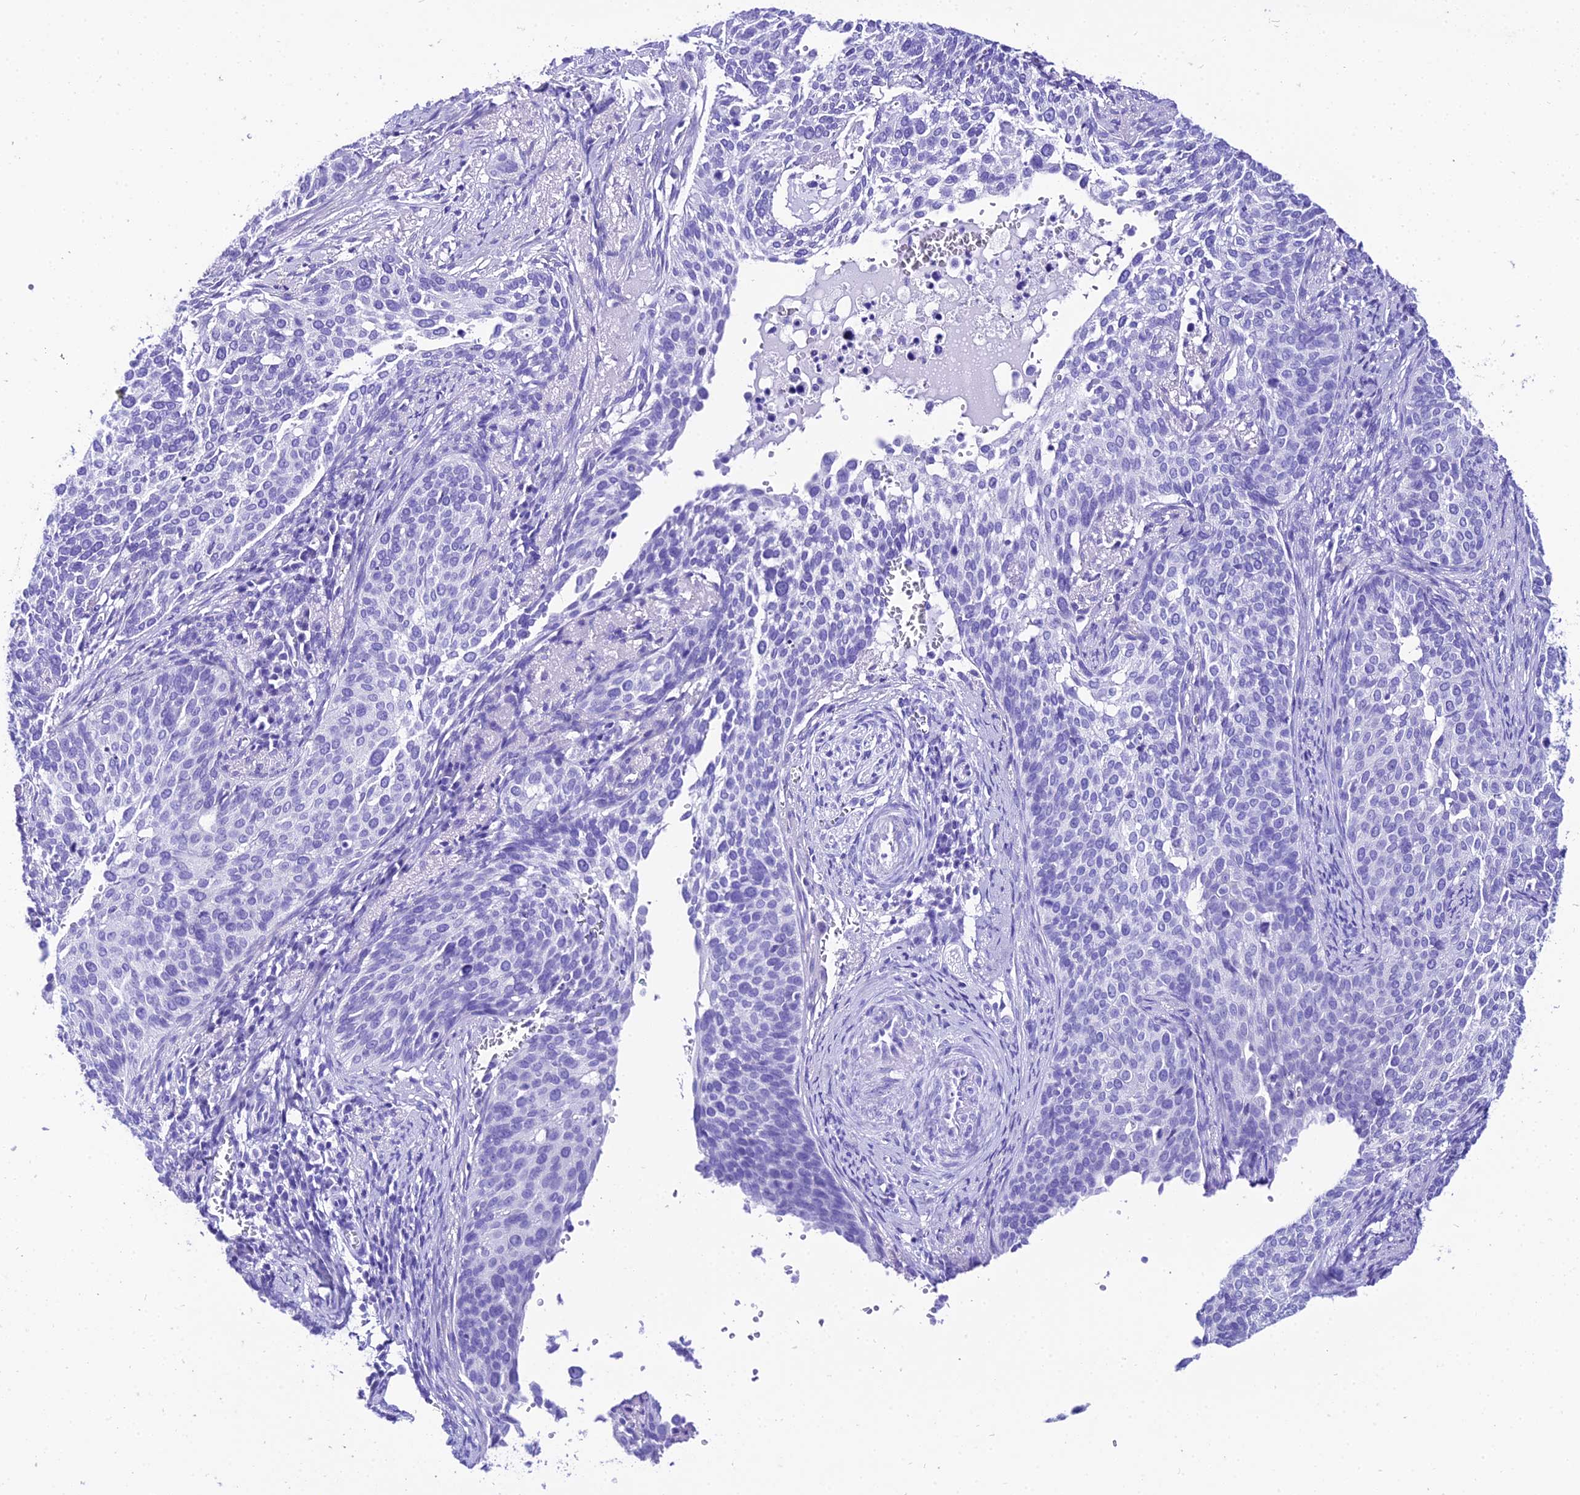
{"staining": {"intensity": "negative", "quantity": "none", "location": "none"}, "tissue": "cervical cancer", "cell_type": "Tumor cells", "image_type": "cancer", "snomed": [{"axis": "morphology", "description": "Squamous cell carcinoma, NOS"}, {"axis": "topography", "description": "Cervix"}], "caption": "Histopathology image shows no protein staining in tumor cells of cervical cancer (squamous cell carcinoma) tissue. (Stains: DAB (3,3'-diaminobenzidine) immunohistochemistry with hematoxylin counter stain, Microscopy: brightfield microscopy at high magnification).", "gene": "TRMT44", "patient": {"sex": "female", "age": 44}}